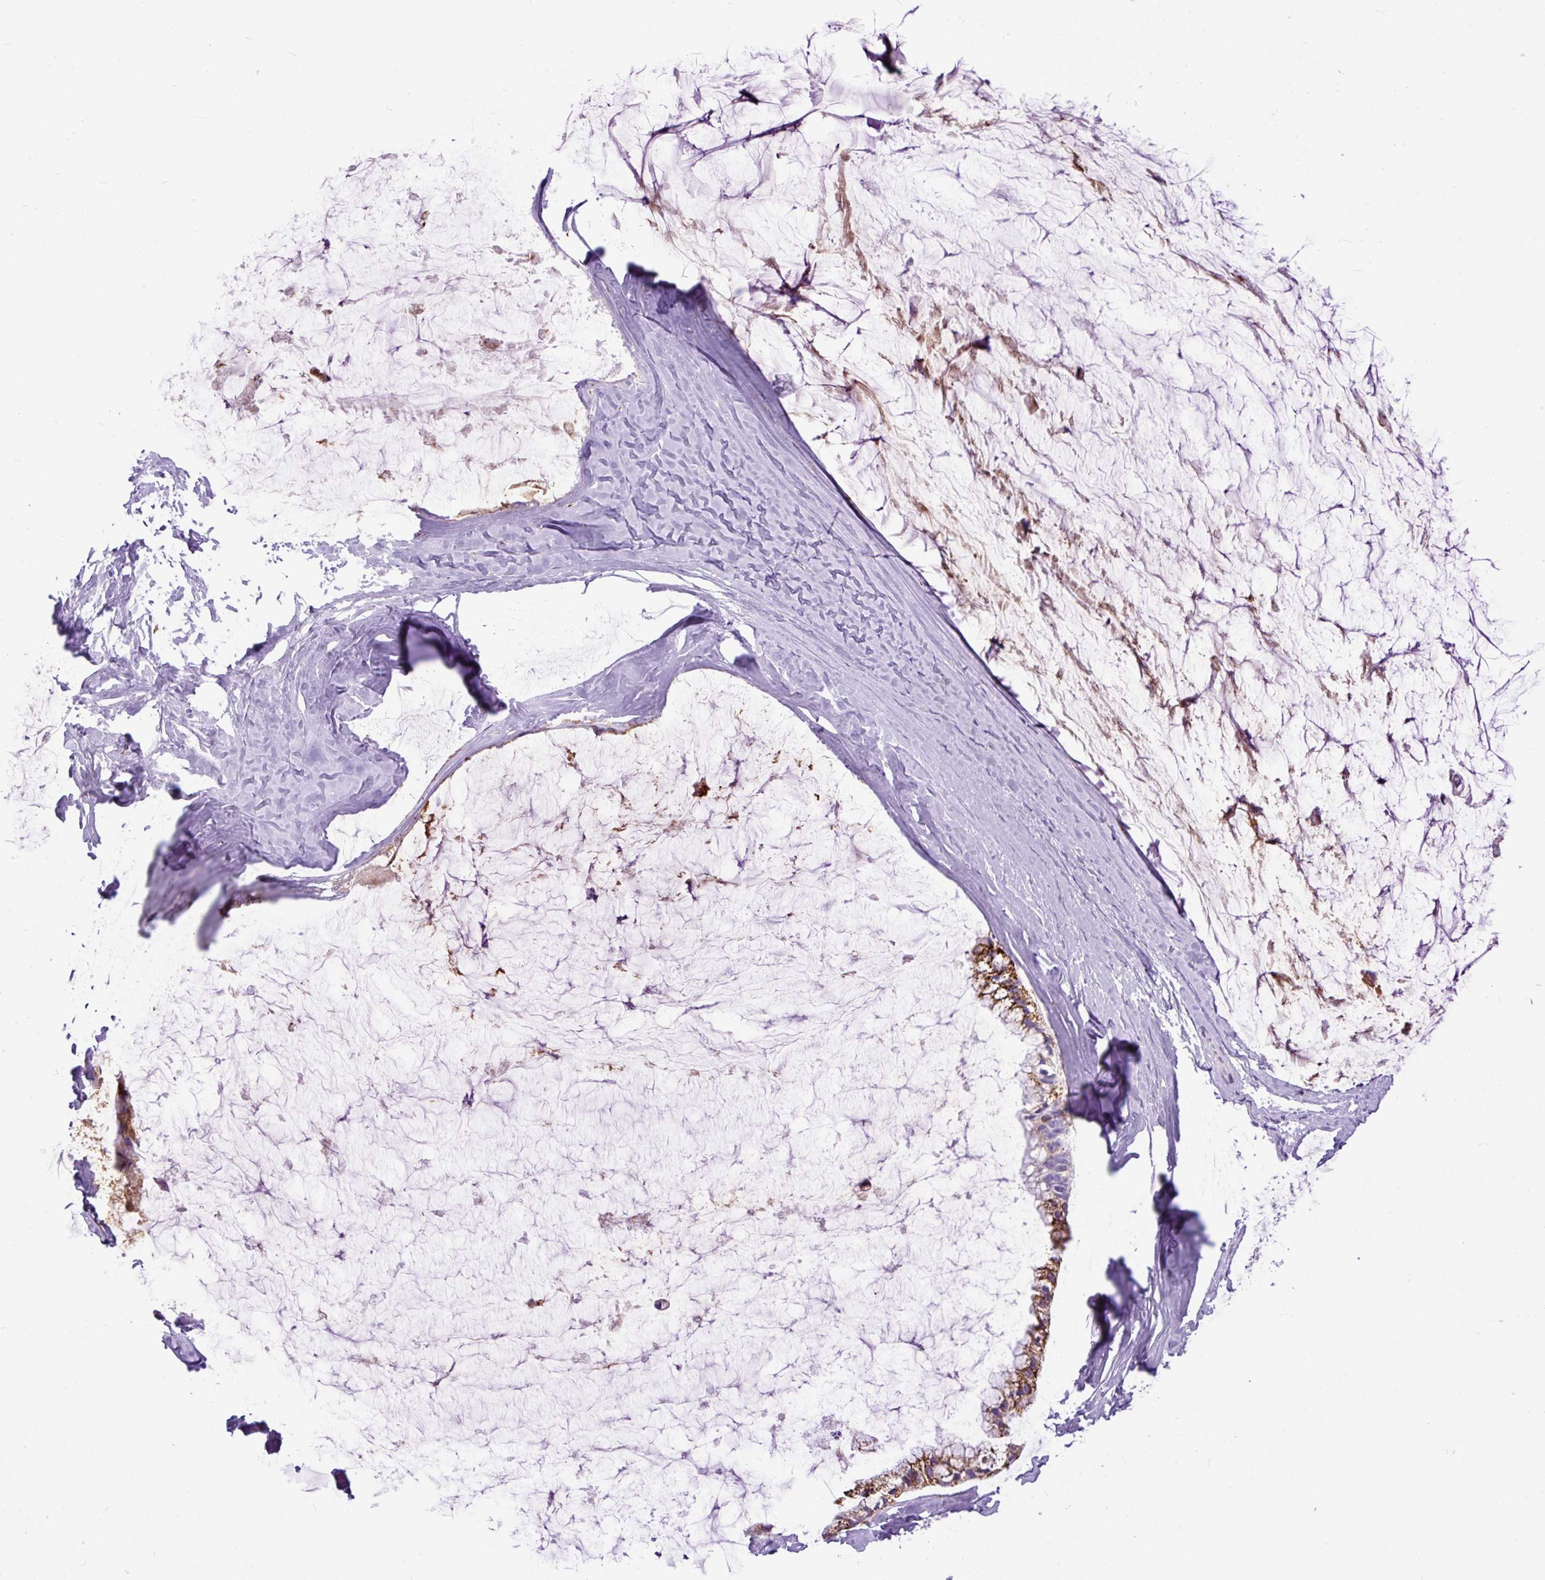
{"staining": {"intensity": "strong", "quantity": "25%-75%", "location": "cytoplasmic/membranous"}, "tissue": "ovarian cancer", "cell_type": "Tumor cells", "image_type": "cancer", "snomed": [{"axis": "morphology", "description": "Cystadenocarcinoma, mucinous, NOS"}, {"axis": "topography", "description": "Ovary"}], "caption": "Approximately 25%-75% of tumor cells in ovarian cancer show strong cytoplasmic/membranous protein expression as visualized by brown immunohistochemical staining.", "gene": "ZNF256", "patient": {"sex": "female", "age": 39}}